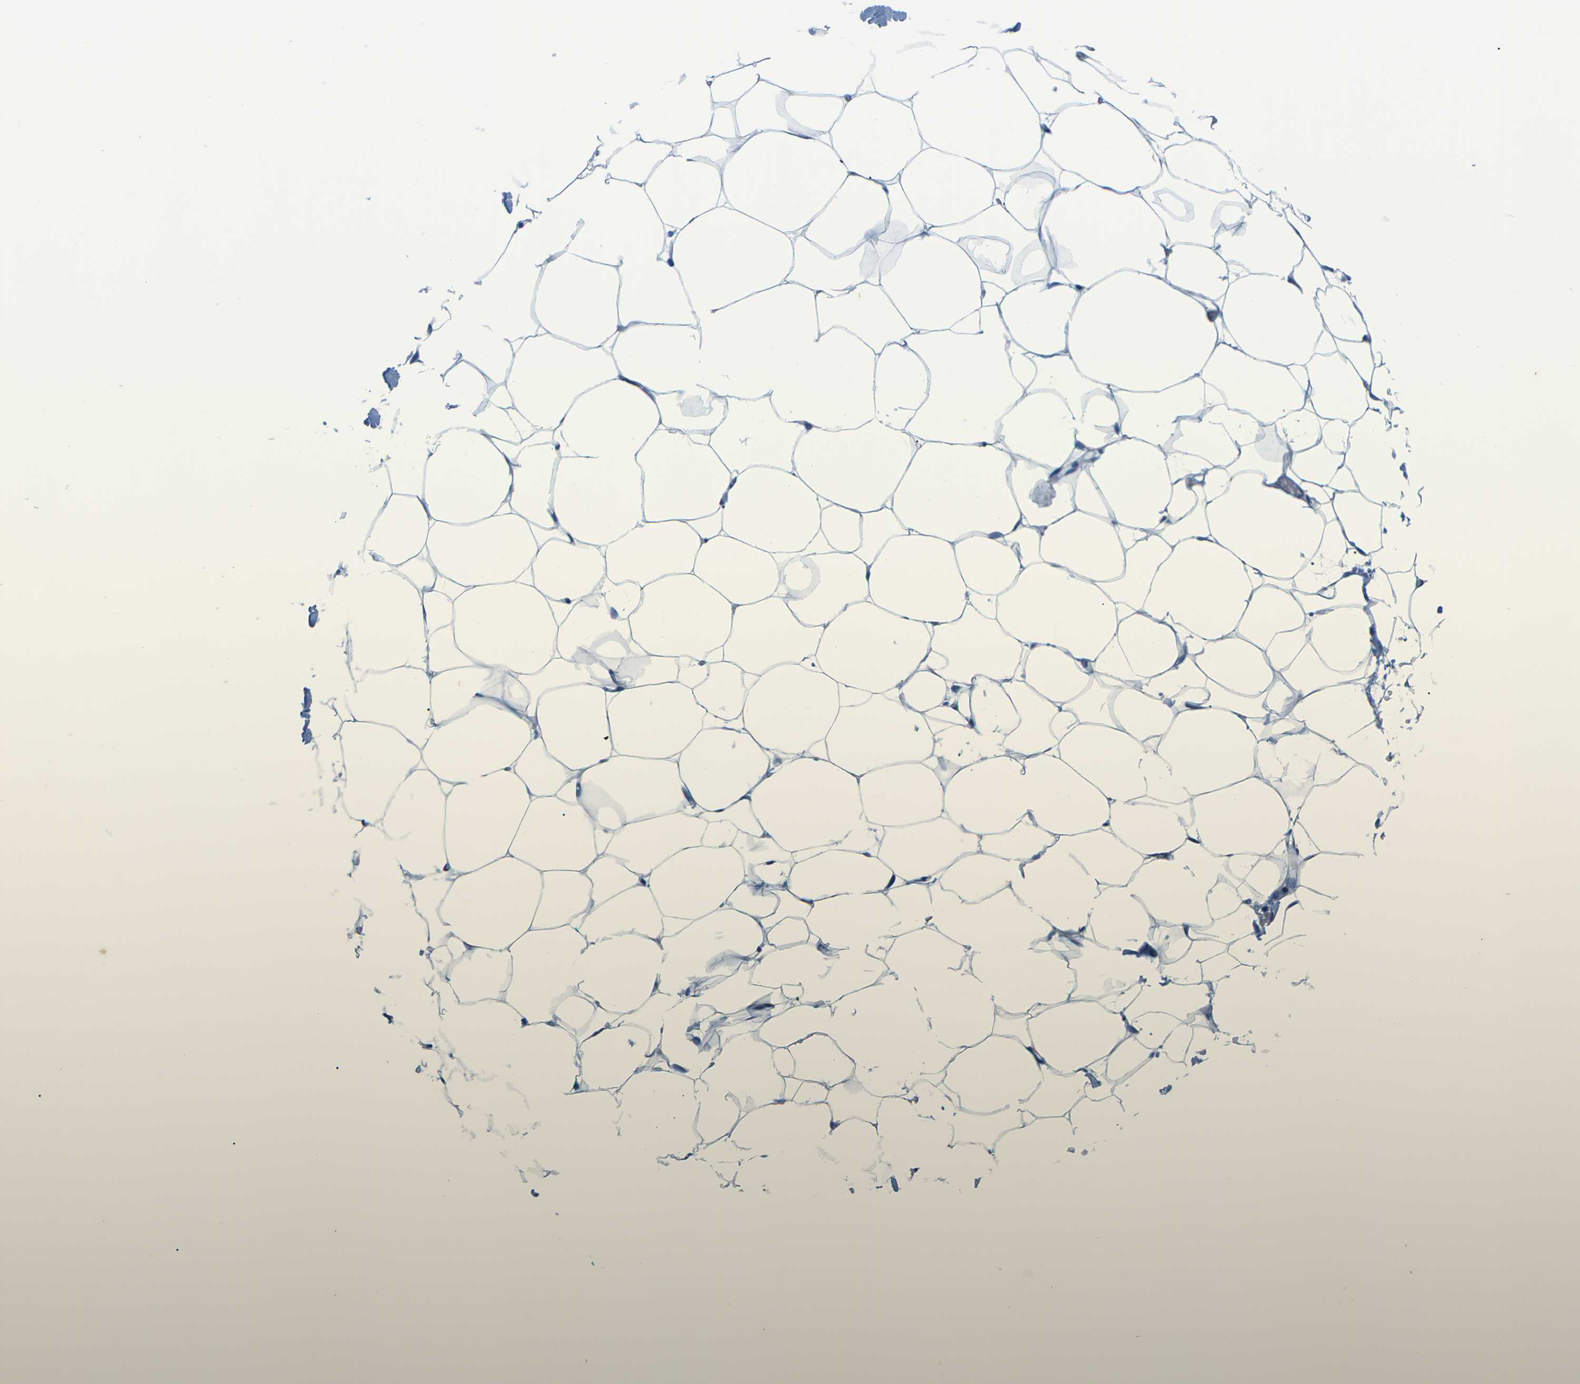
{"staining": {"intensity": "negative", "quantity": "none", "location": "none"}, "tissue": "adipose tissue", "cell_type": "Adipocytes", "image_type": "normal", "snomed": [{"axis": "morphology", "description": "Normal tissue, NOS"}, {"axis": "topography", "description": "Breast"}, {"axis": "topography", "description": "Adipose tissue"}], "caption": "This is a histopathology image of immunohistochemistry staining of unremarkable adipose tissue, which shows no expression in adipocytes.", "gene": "UMOD", "patient": {"sex": "female", "age": 25}}